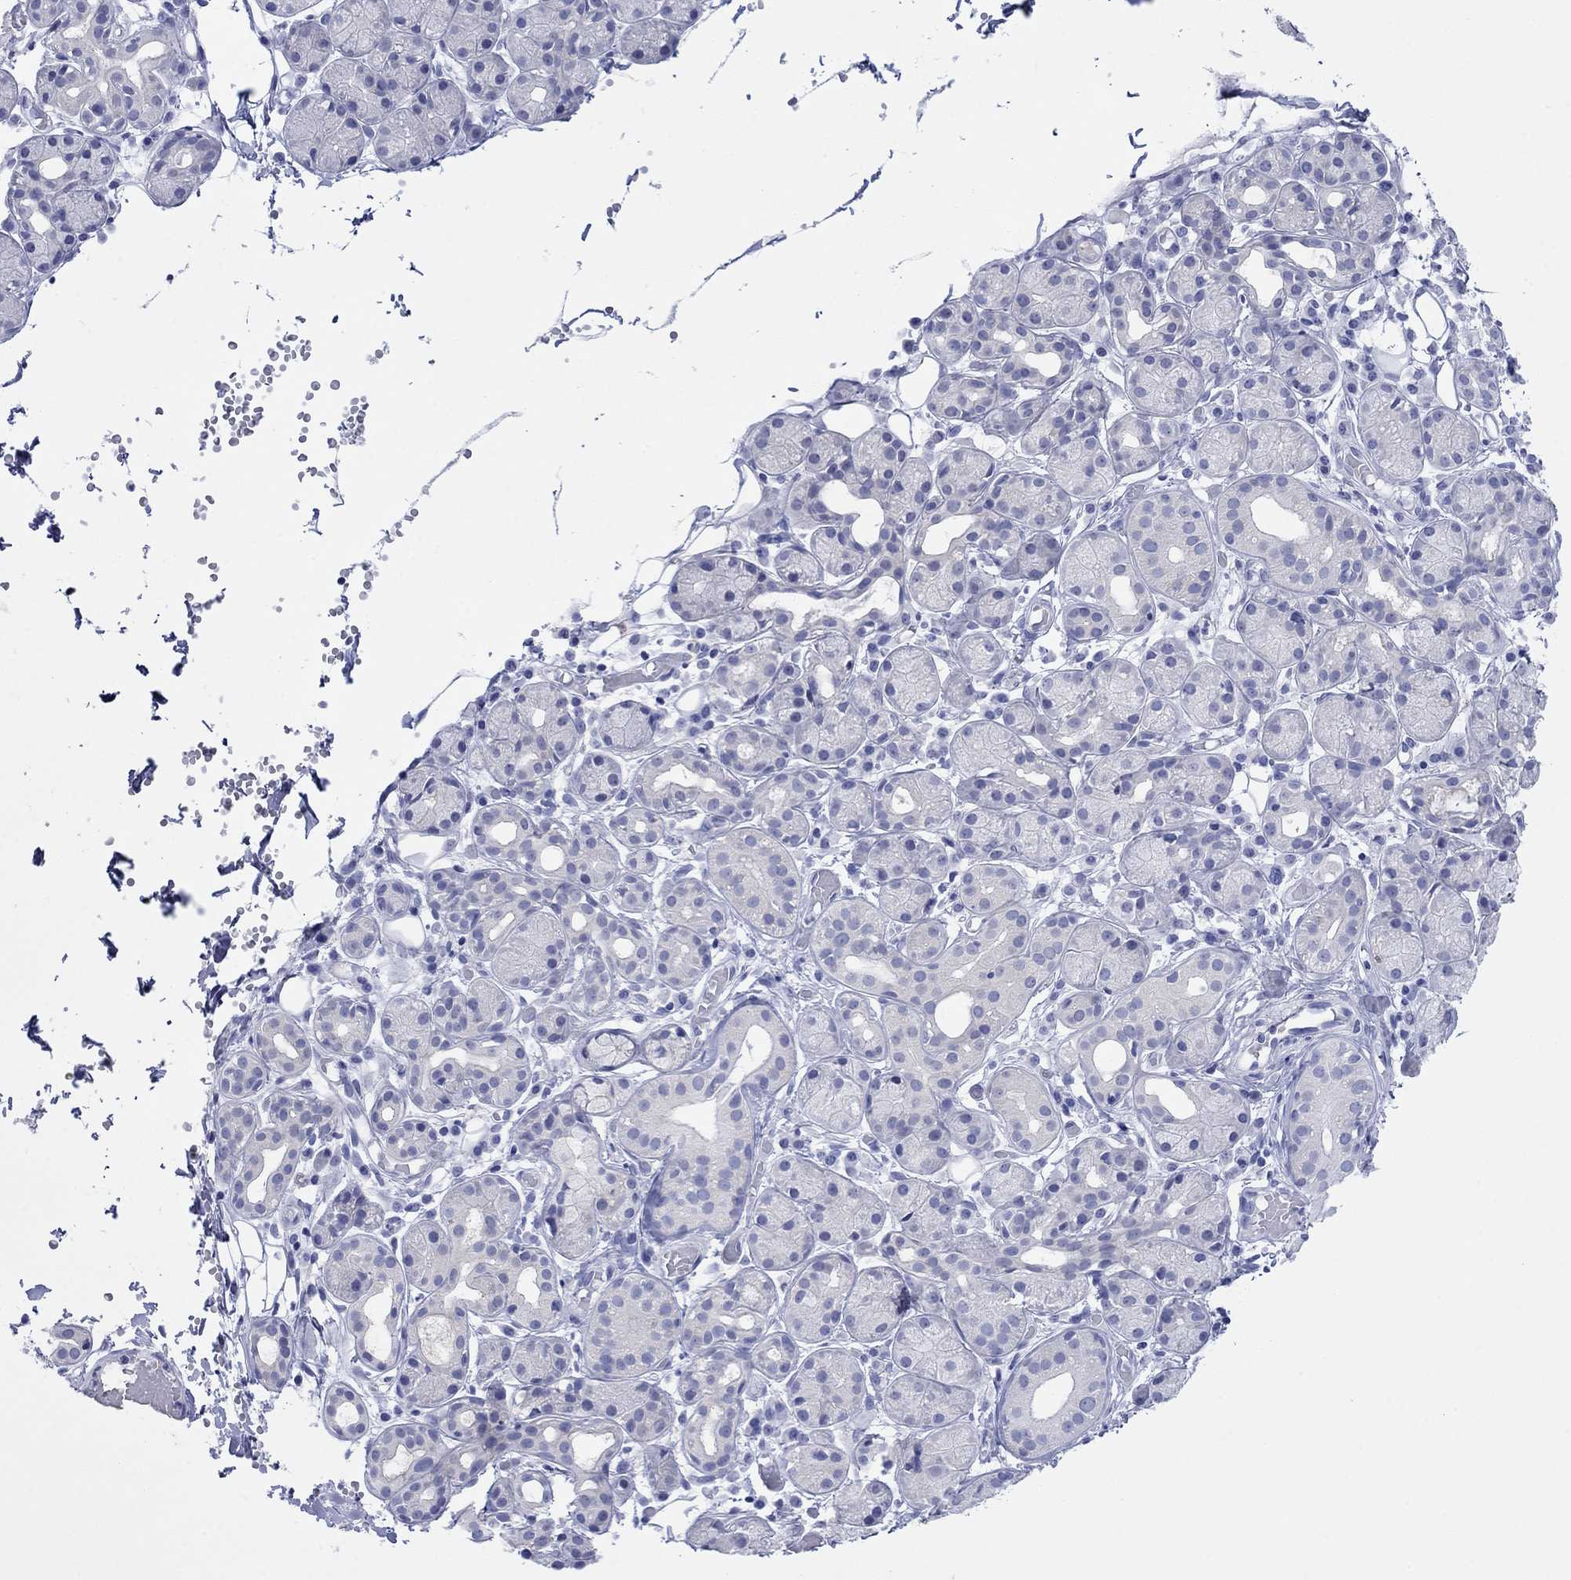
{"staining": {"intensity": "negative", "quantity": "none", "location": "none"}, "tissue": "salivary gland", "cell_type": "Glandular cells", "image_type": "normal", "snomed": [{"axis": "morphology", "description": "Normal tissue, NOS"}, {"axis": "topography", "description": "Salivary gland"}, {"axis": "topography", "description": "Peripheral nerve tissue"}], "caption": "Immunohistochemistry (IHC) photomicrograph of benign human salivary gland stained for a protein (brown), which displays no expression in glandular cells.", "gene": "MLANA", "patient": {"sex": "male", "age": 71}}